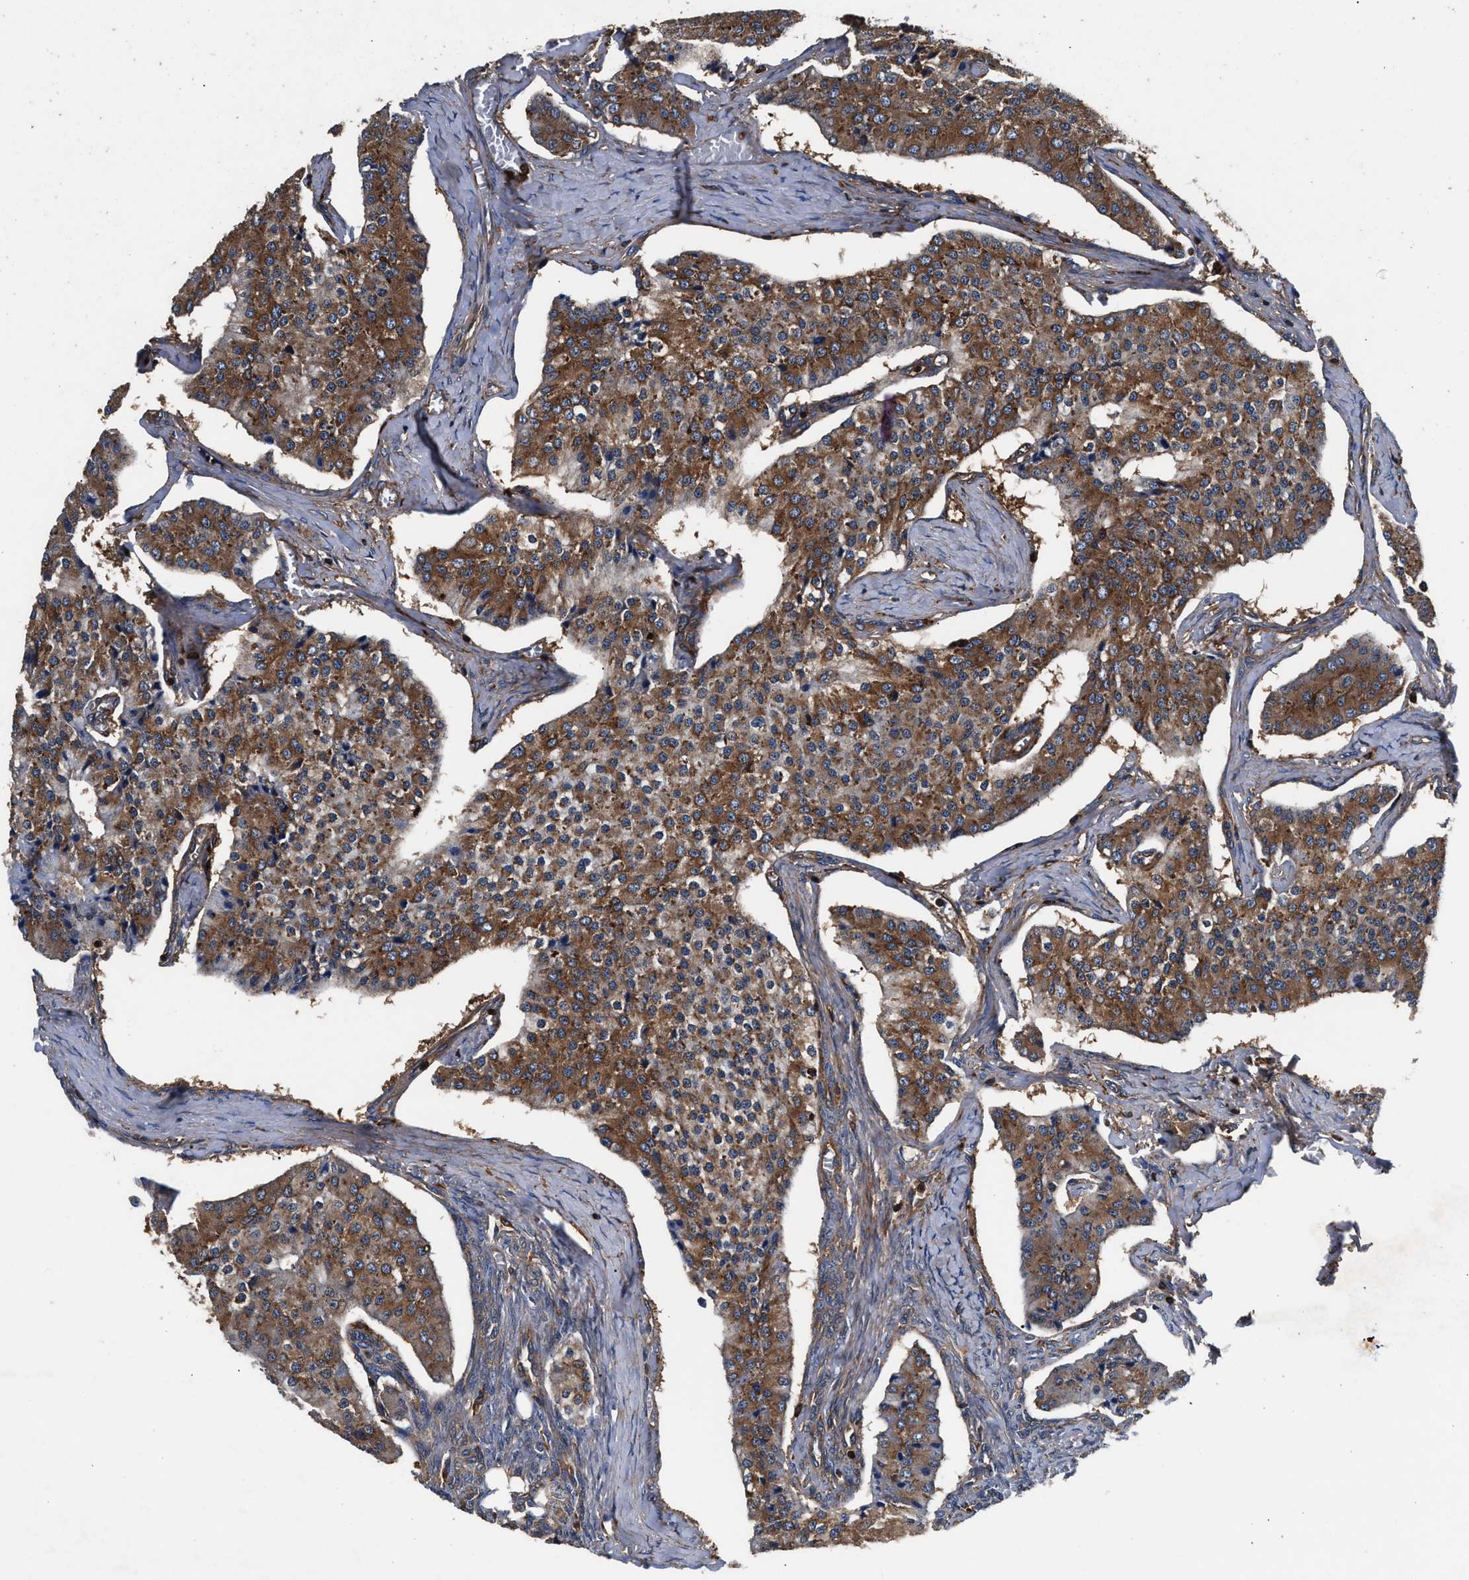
{"staining": {"intensity": "strong", "quantity": ">75%", "location": "cytoplasmic/membranous"}, "tissue": "carcinoid", "cell_type": "Tumor cells", "image_type": "cancer", "snomed": [{"axis": "morphology", "description": "Carcinoid, malignant, NOS"}, {"axis": "topography", "description": "Colon"}], "caption": "A histopathology image of carcinoid (malignant) stained for a protein reveals strong cytoplasmic/membranous brown staining in tumor cells. Nuclei are stained in blue.", "gene": "KYAT1", "patient": {"sex": "female", "age": 52}}